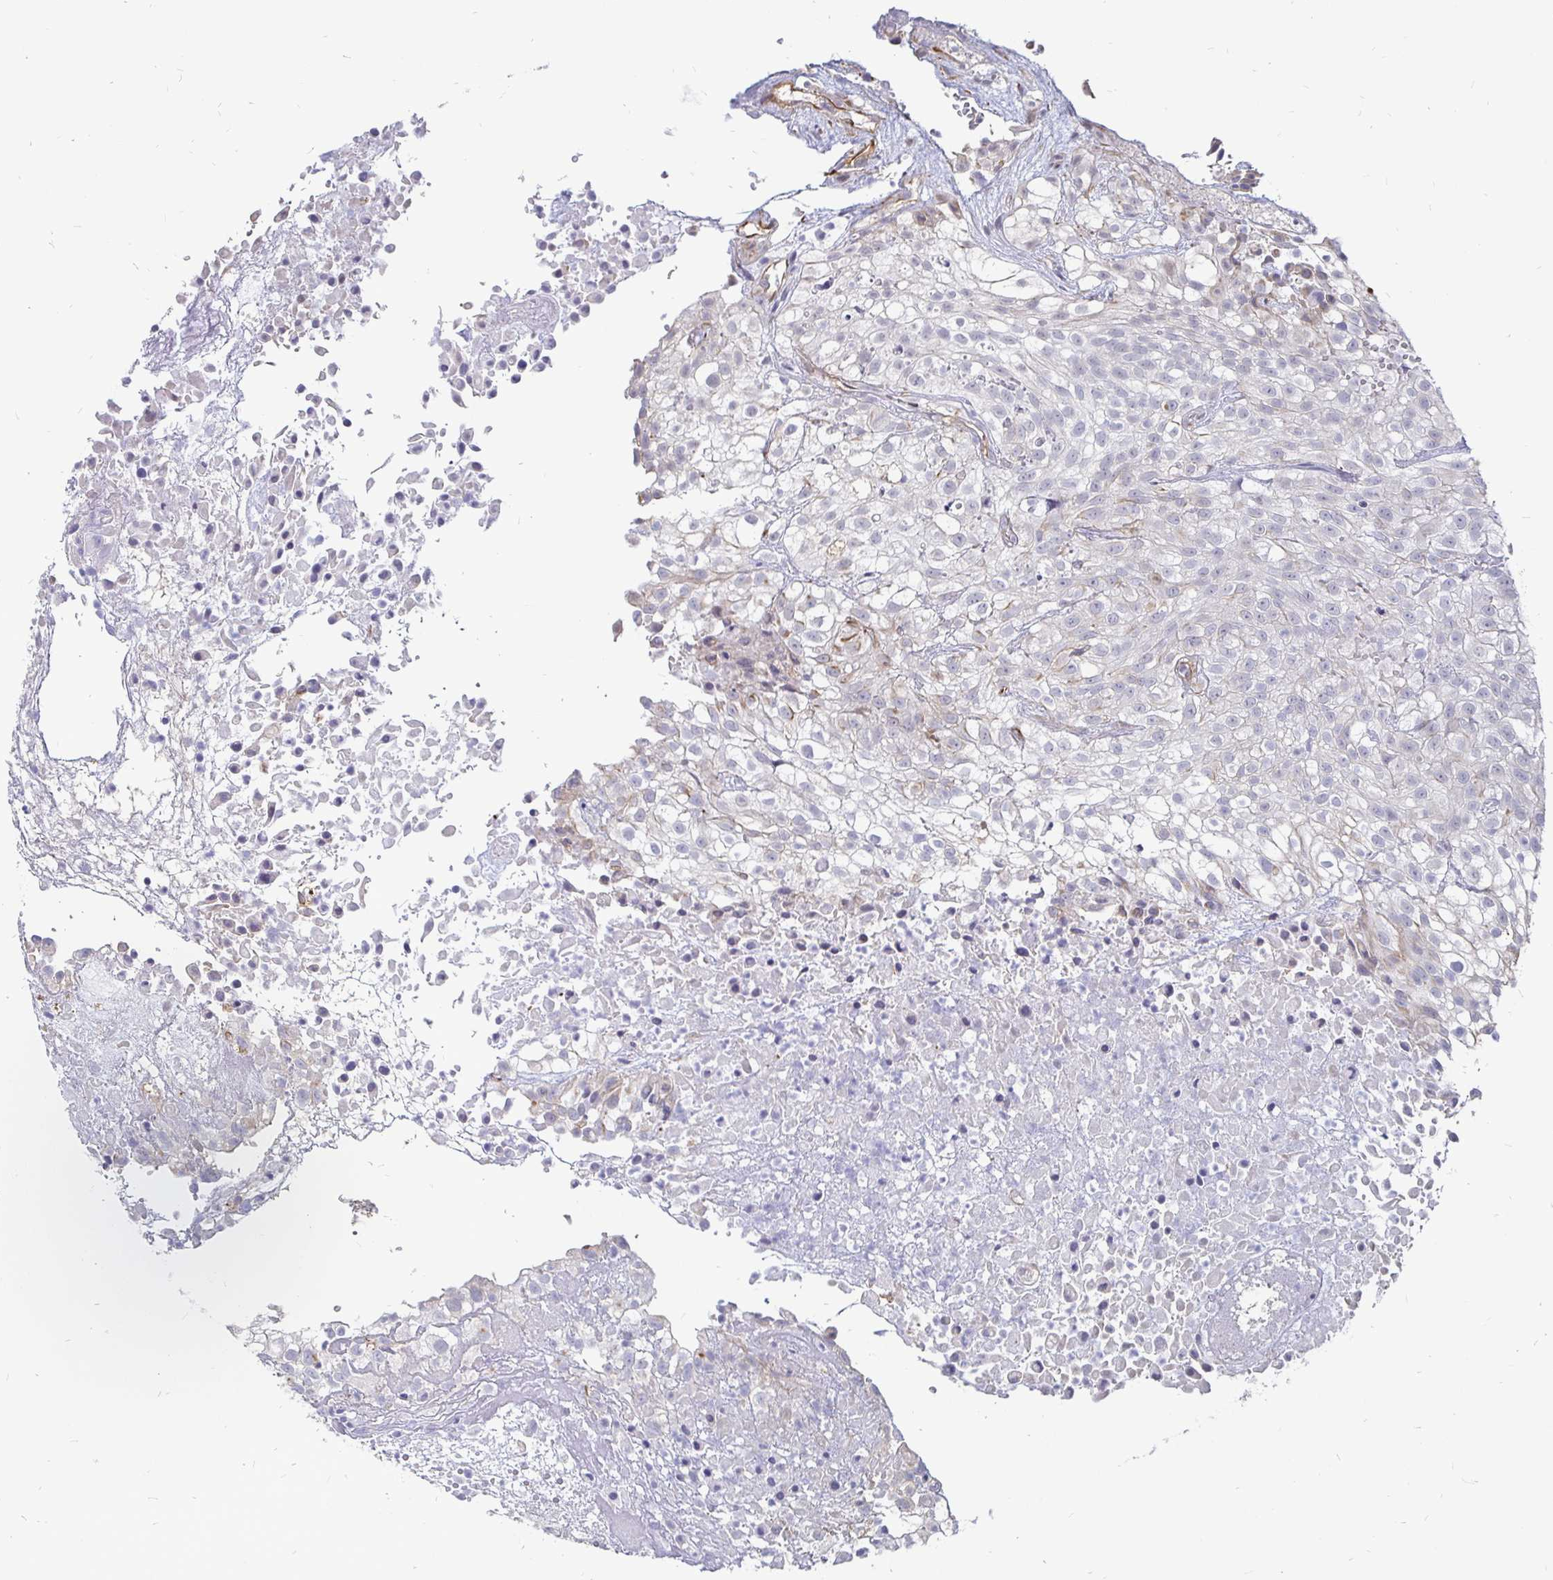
{"staining": {"intensity": "negative", "quantity": "none", "location": "none"}, "tissue": "urothelial cancer", "cell_type": "Tumor cells", "image_type": "cancer", "snomed": [{"axis": "morphology", "description": "Urothelial carcinoma, High grade"}, {"axis": "topography", "description": "Urinary bladder"}], "caption": "There is no significant staining in tumor cells of urothelial cancer.", "gene": "CCDC85A", "patient": {"sex": "male", "age": 56}}